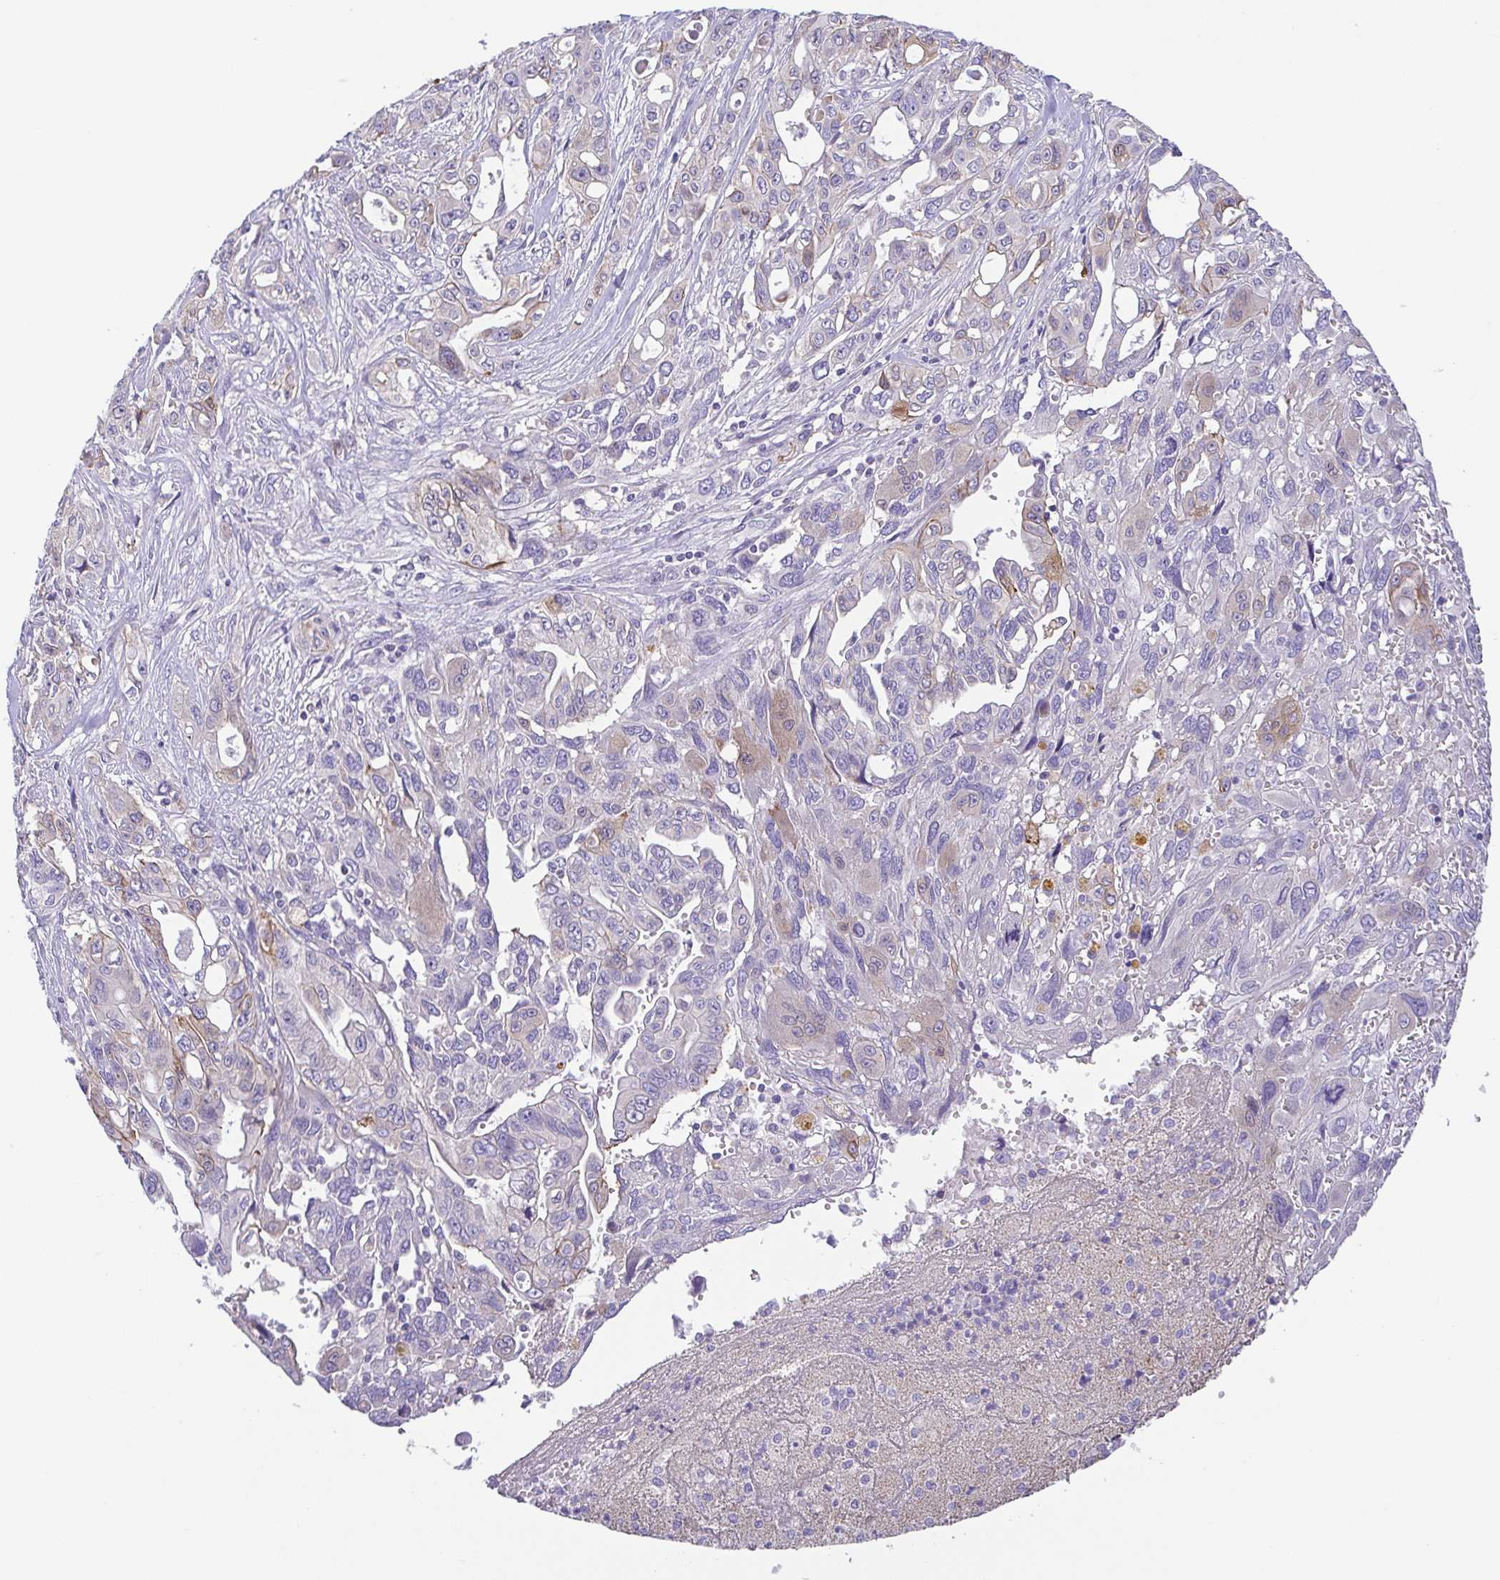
{"staining": {"intensity": "negative", "quantity": "none", "location": "none"}, "tissue": "pancreatic cancer", "cell_type": "Tumor cells", "image_type": "cancer", "snomed": [{"axis": "morphology", "description": "Adenocarcinoma, NOS"}, {"axis": "topography", "description": "Pancreas"}], "caption": "There is no significant positivity in tumor cells of pancreatic cancer (adenocarcinoma).", "gene": "SLC13A1", "patient": {"sex": "female", "age": 47}}